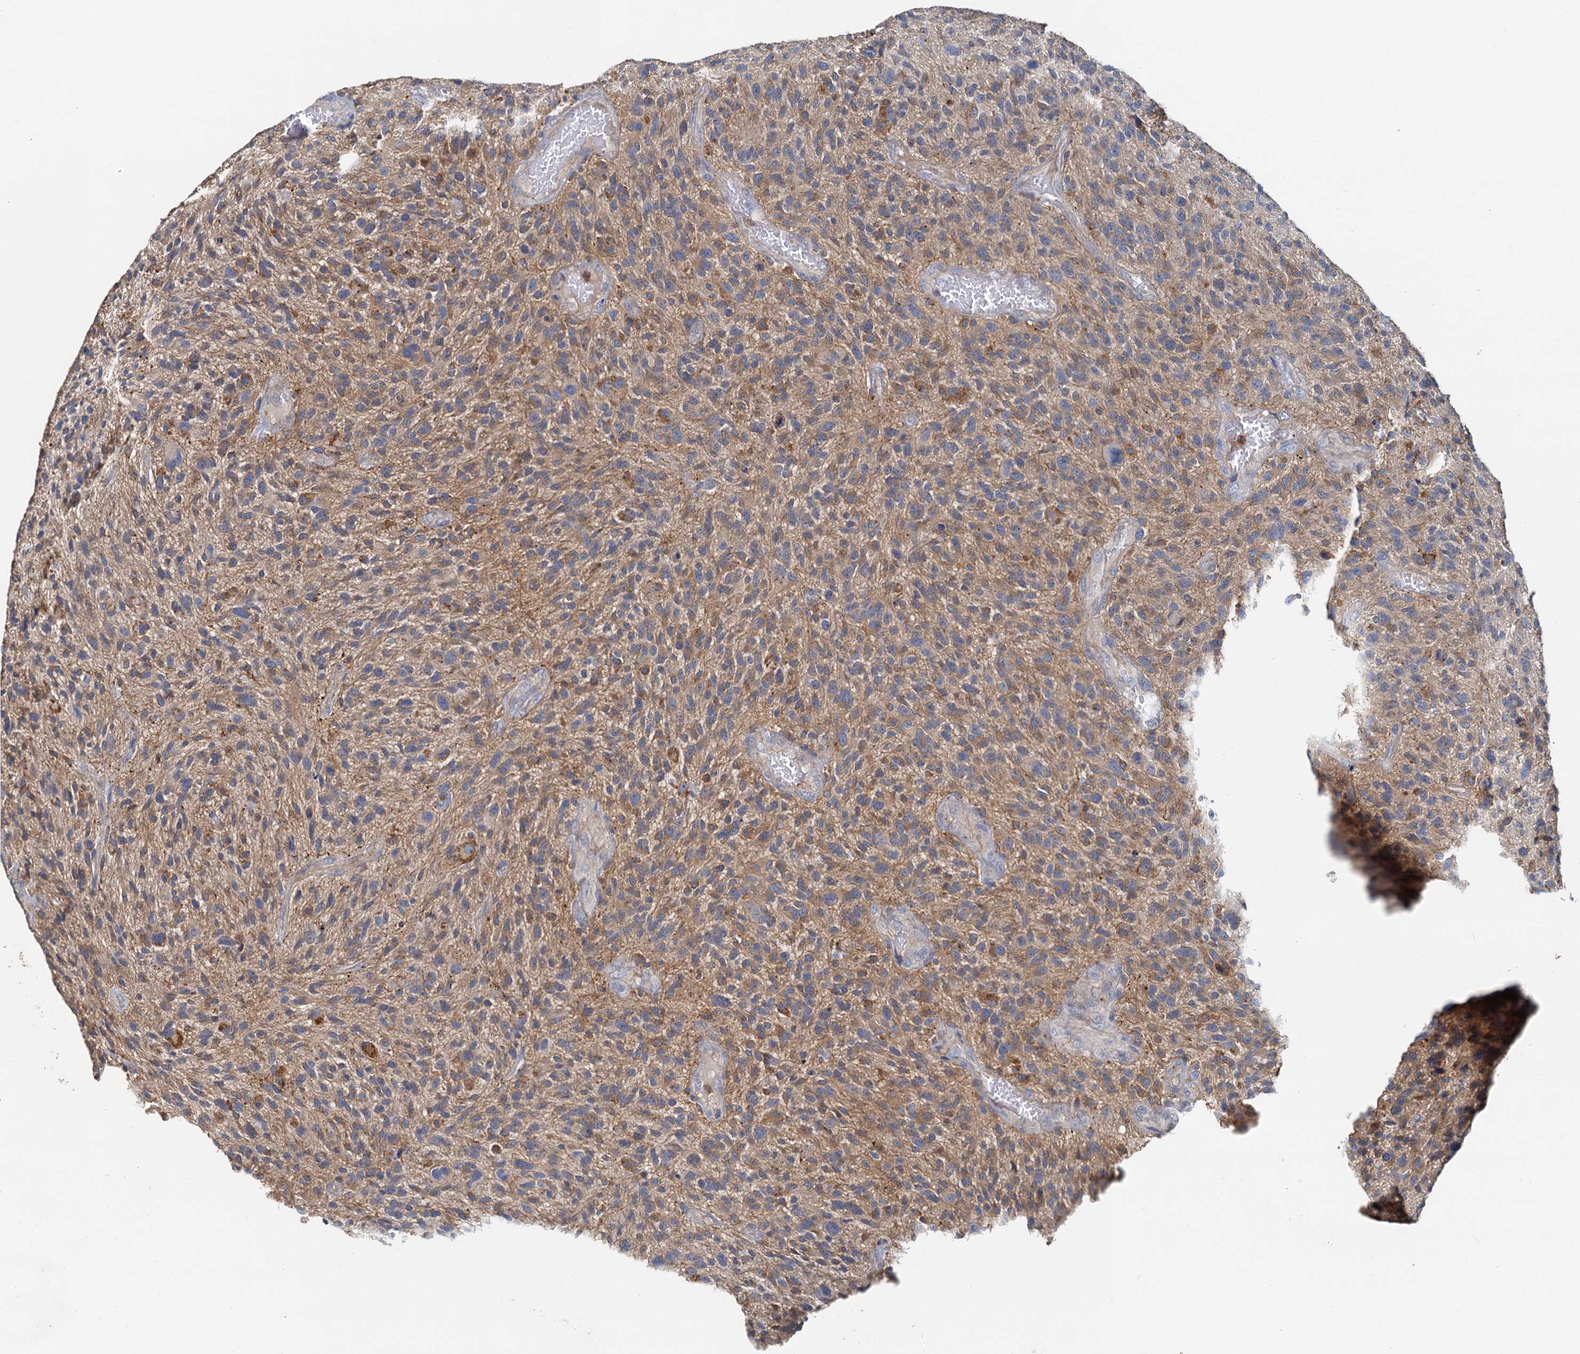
{"staining": {"intensity": "weak", "quantity": "25%-75%", "location": "cytoplasmic/membranous"}, "tissue": "glioma", "cell_type": "Tumor cells", "image_type": "cancer", "snomed": [{"axis": "morphology", "description": "Glioma, malignant, High grade"}, {"axis": "topography", "description": "Brain"}], "caption": "Immunohistochemical staining of high-grade glioma (malignant) exhibits low levels of weak cytoplasmic/membranous positivity in approximately 25%-75% of tumor cells.", "gene": "TOLLIP", "patient": {"sex": "male", "age": 47}}